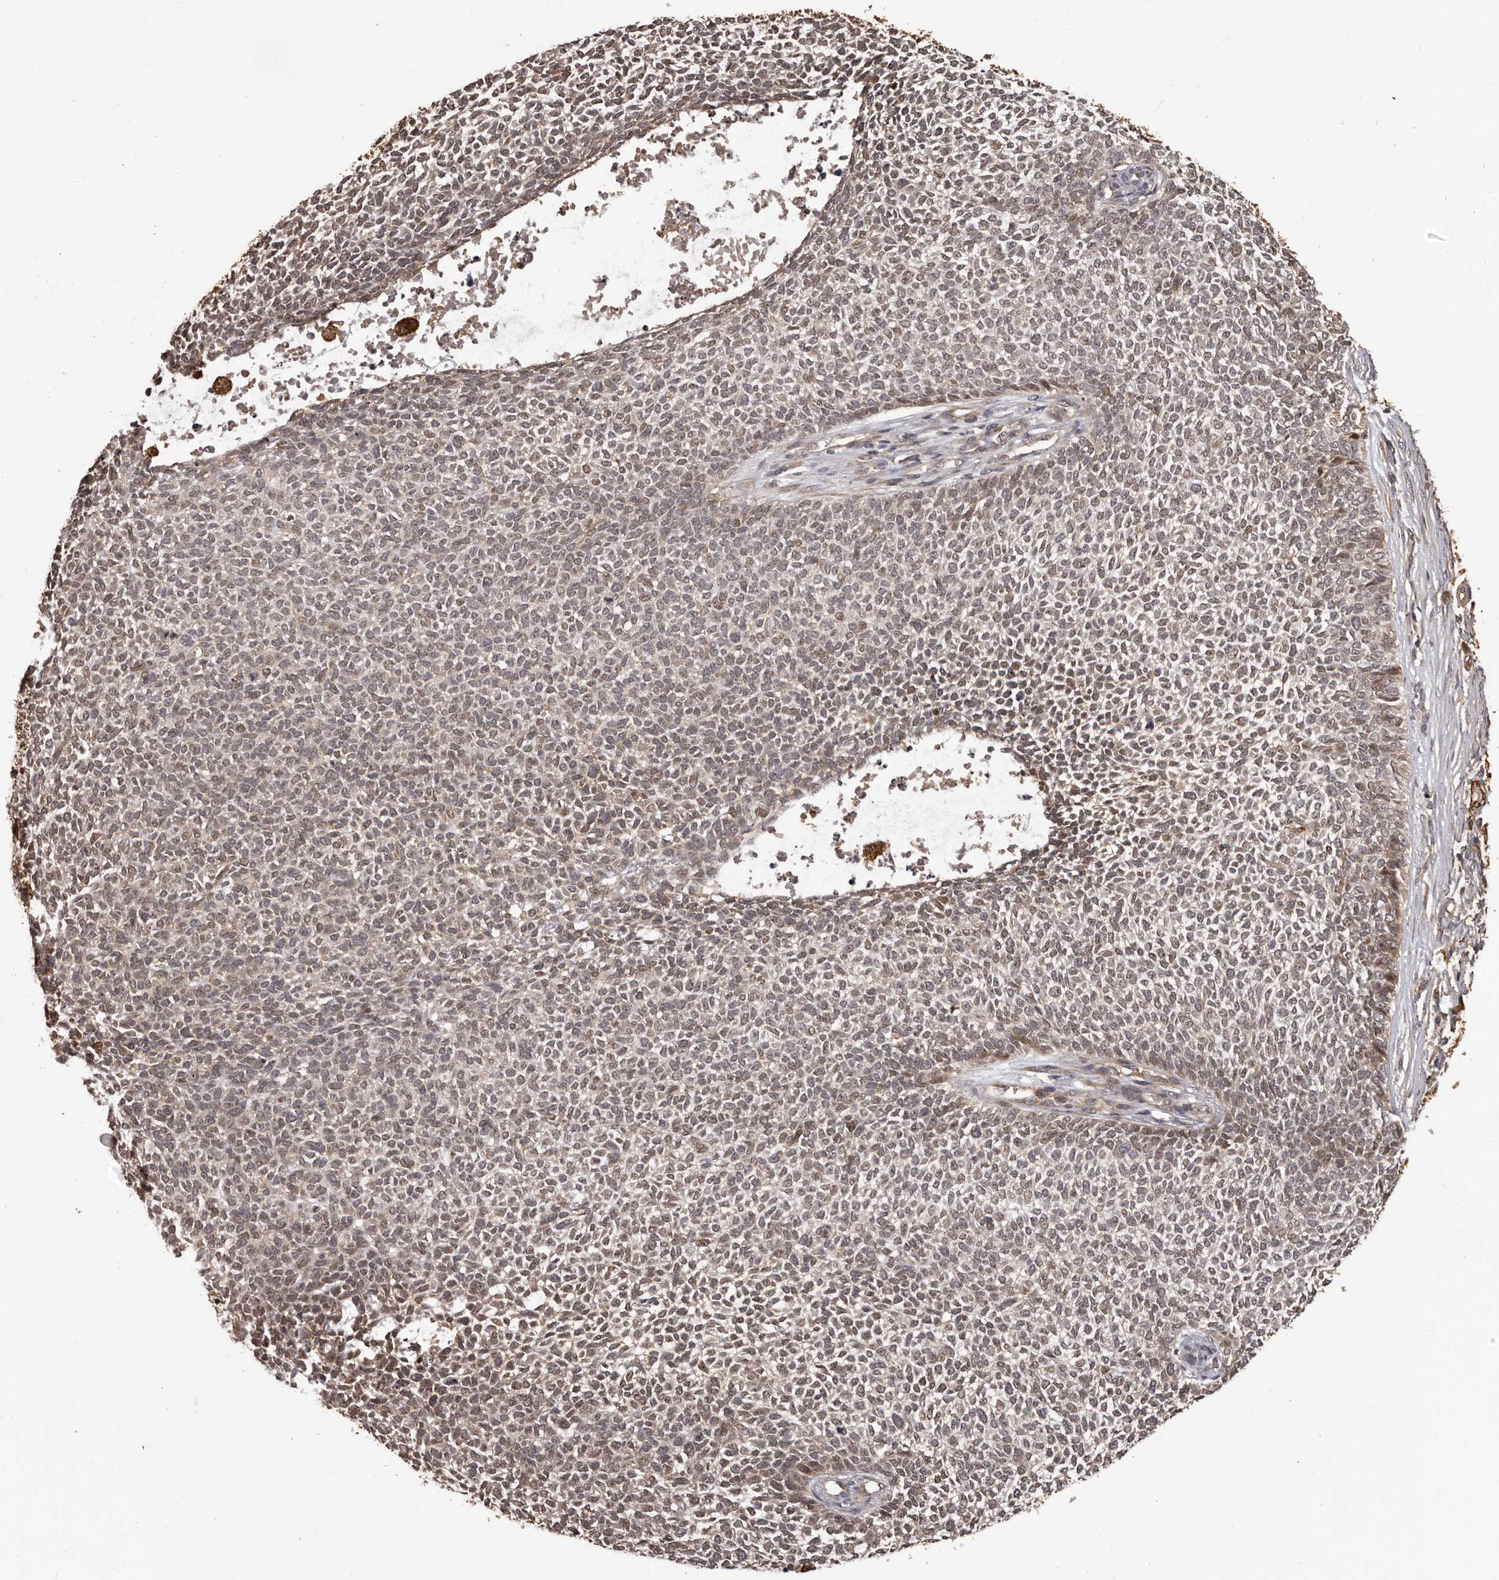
{"staining": {"intensity": "weak", "quantity": "25%-75%", "location": "nuclear"}, "tissue": "skin cancer", "cell_type": "Tumor cells", "image_type": "cancer", "snomed": [{"axis": "morphology", "description": "Basal cell carcinoma"}, {"axis": "topography", "description": "Skin"}], "caption": "Immunohistochemistry (IHC) staining of skin cancer, which reveals low levels of weak nuclear staining in about 25%-75% of tumor cells indicating weak nuclear protein staining. The staining was performed using DAB (brown) for protein detection and nuclei were counterstained in hematoxylin (blue).", "gene": "SLITRK6", "patient": {"sex": "female", "age": 84}}